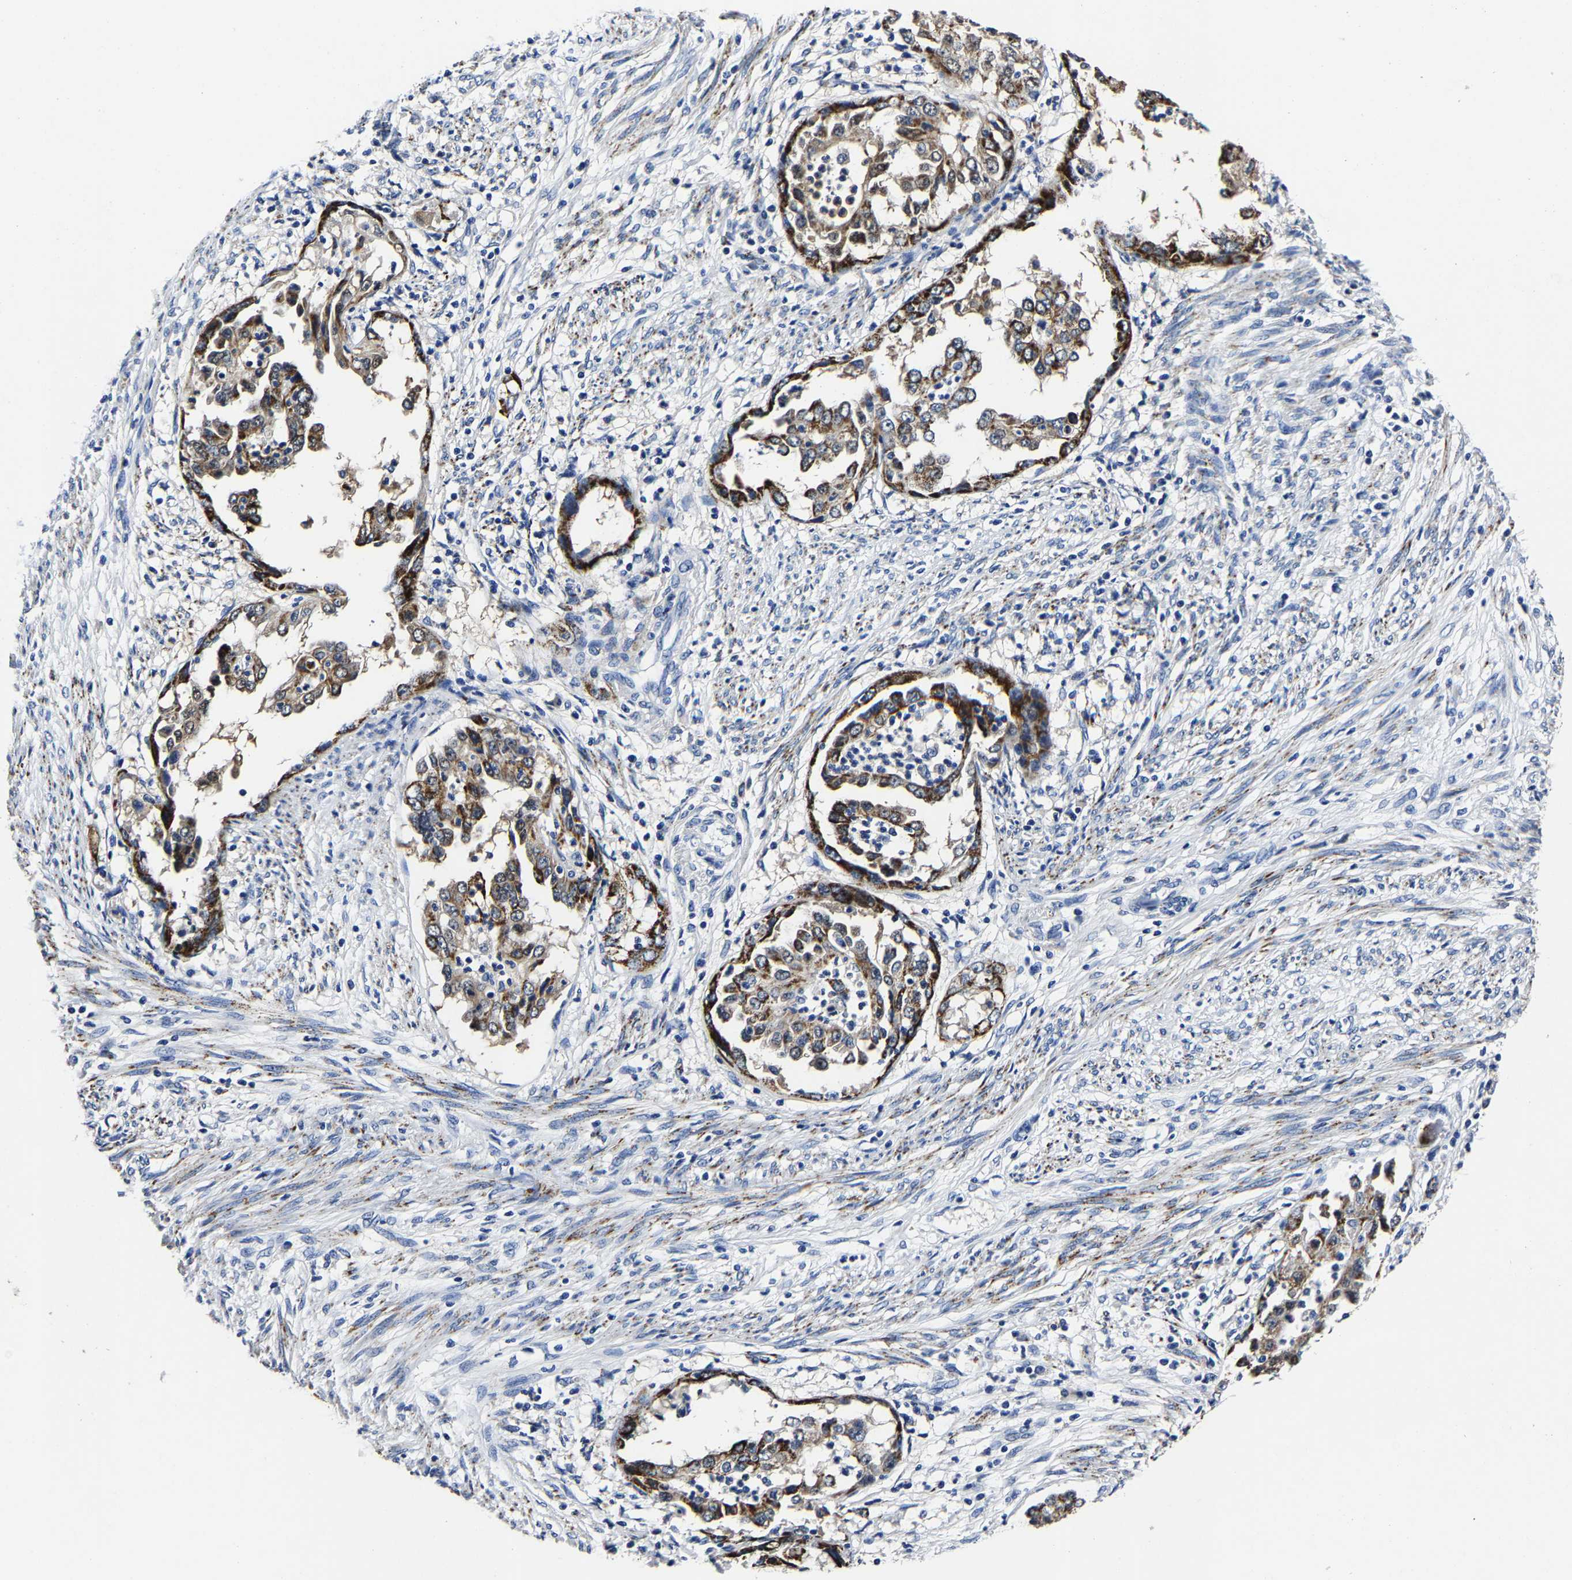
{"staining": {"intensity": "moderate", "quantity": ">75%", "location": "cytoplasmic/membranous"}, "tissue": "endometrial cancer", "cell_type": "Tumor cells", "image_type": "cancer", "snomed": [{"axis": "morphology", "description": "Adenocarcinoma, NOS"}, {"axis": "topography", "description": "Endometrium"}], "caption": "A histopathology image of endometrial adenocarcinoma stained for a protein exhibits moderate cytoplasmic/membranous brown staining in tumor cells.", "gene": "PSPH", "patient": {"sex": "female", "age": 85}}